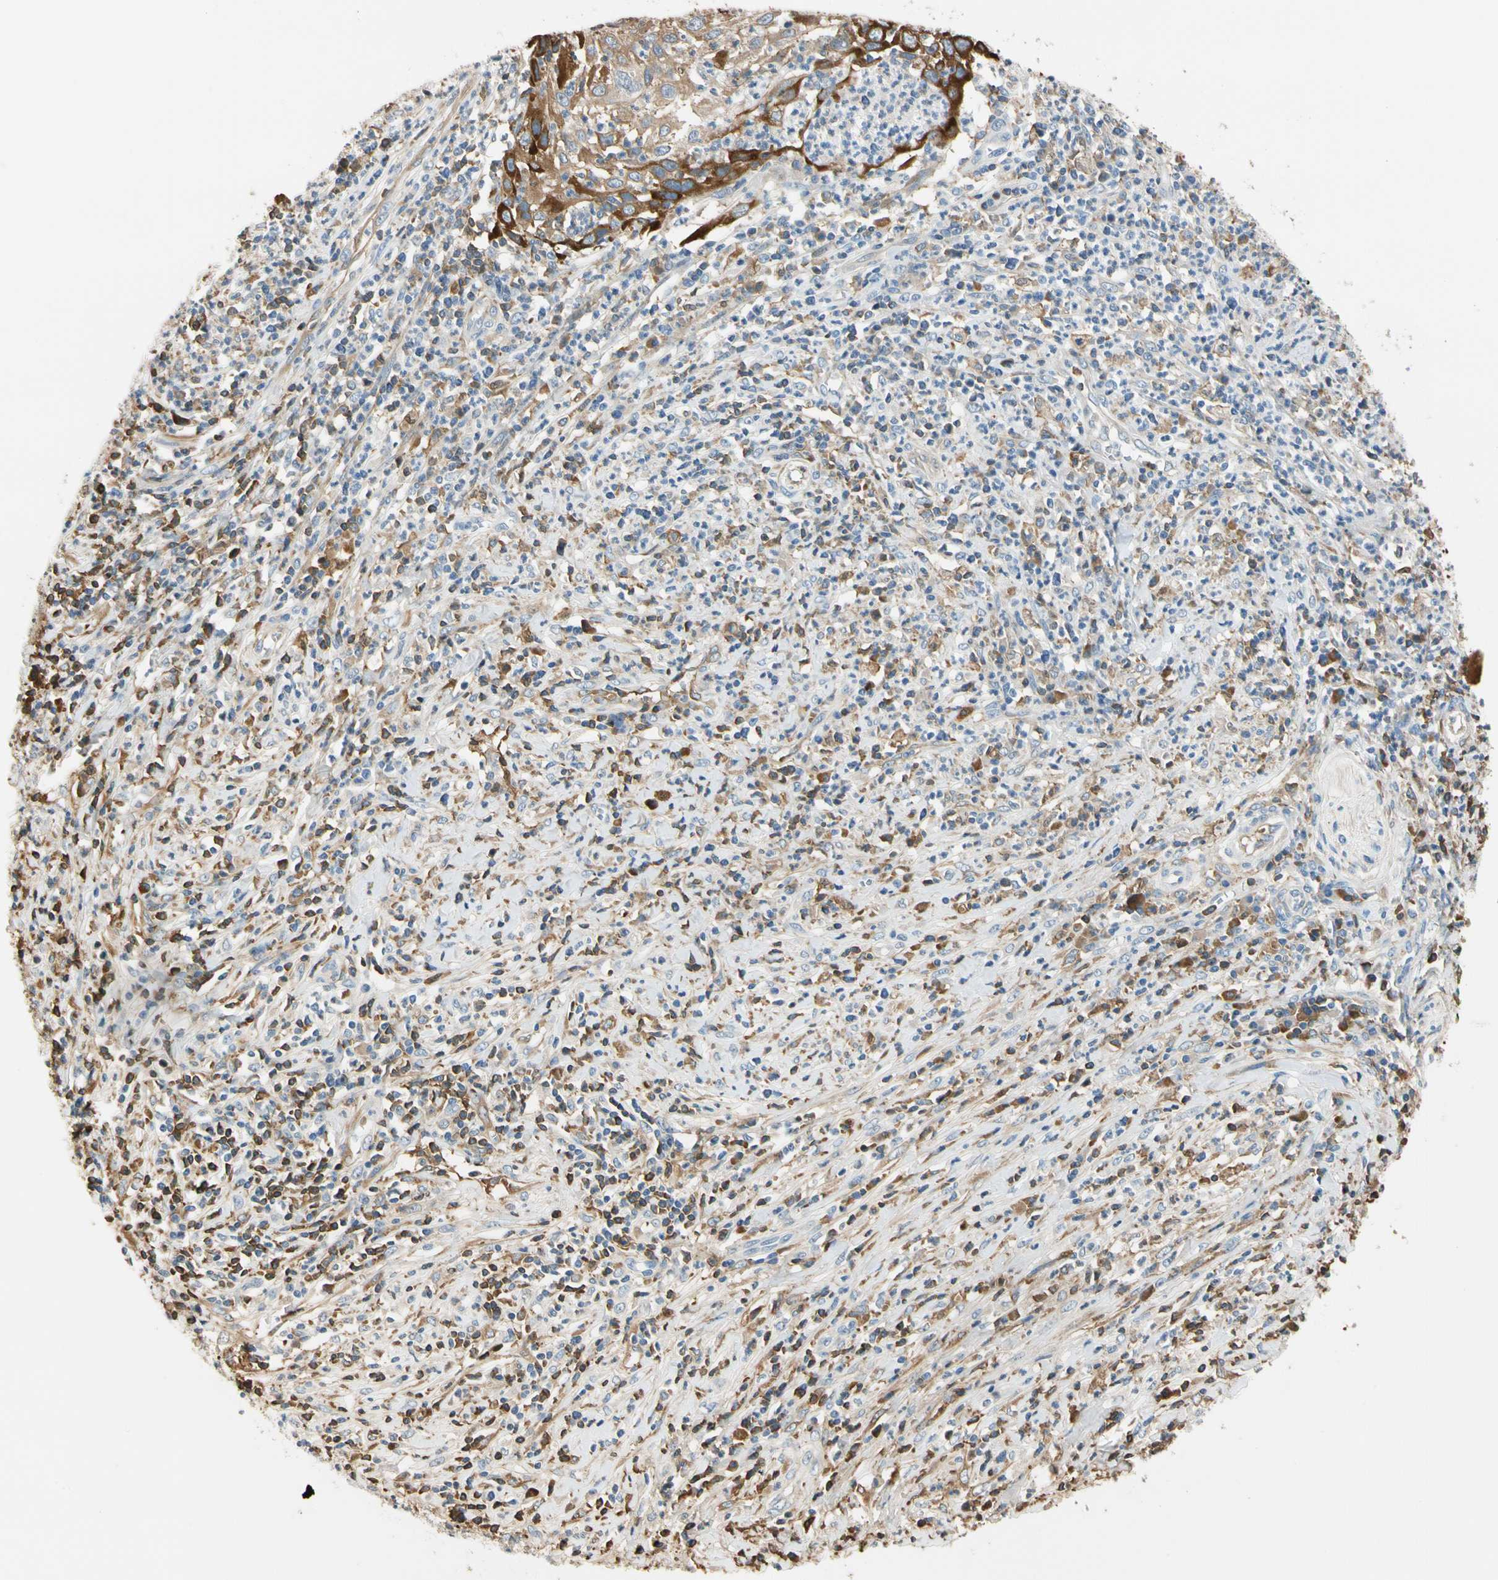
{"staining": {"intensity": "strong", "quantity": ">75%", "location": "cytoplasmic/membranous"}, "tissue": "cervical cancer", "cell_type": "Tumor cells", "image_type": "cancer", "snomed": [{"axis": "morphology", "description": "Squamous cell carcinoma, NOS"}, {"axis": "topography", "description": "Cervix"}], "caption": "High-magnification brightfield microscopy of cervical squamous cell carcinoma stained with DAB (brown) and counterstained with hematoxylin (blue). tumor cells exhibit strong cytoplasmic/membranous expression is appreciated in approximately>75% of cells.", "gene": "LAMB3", "patient": {"sex": "female", "age": 32}}